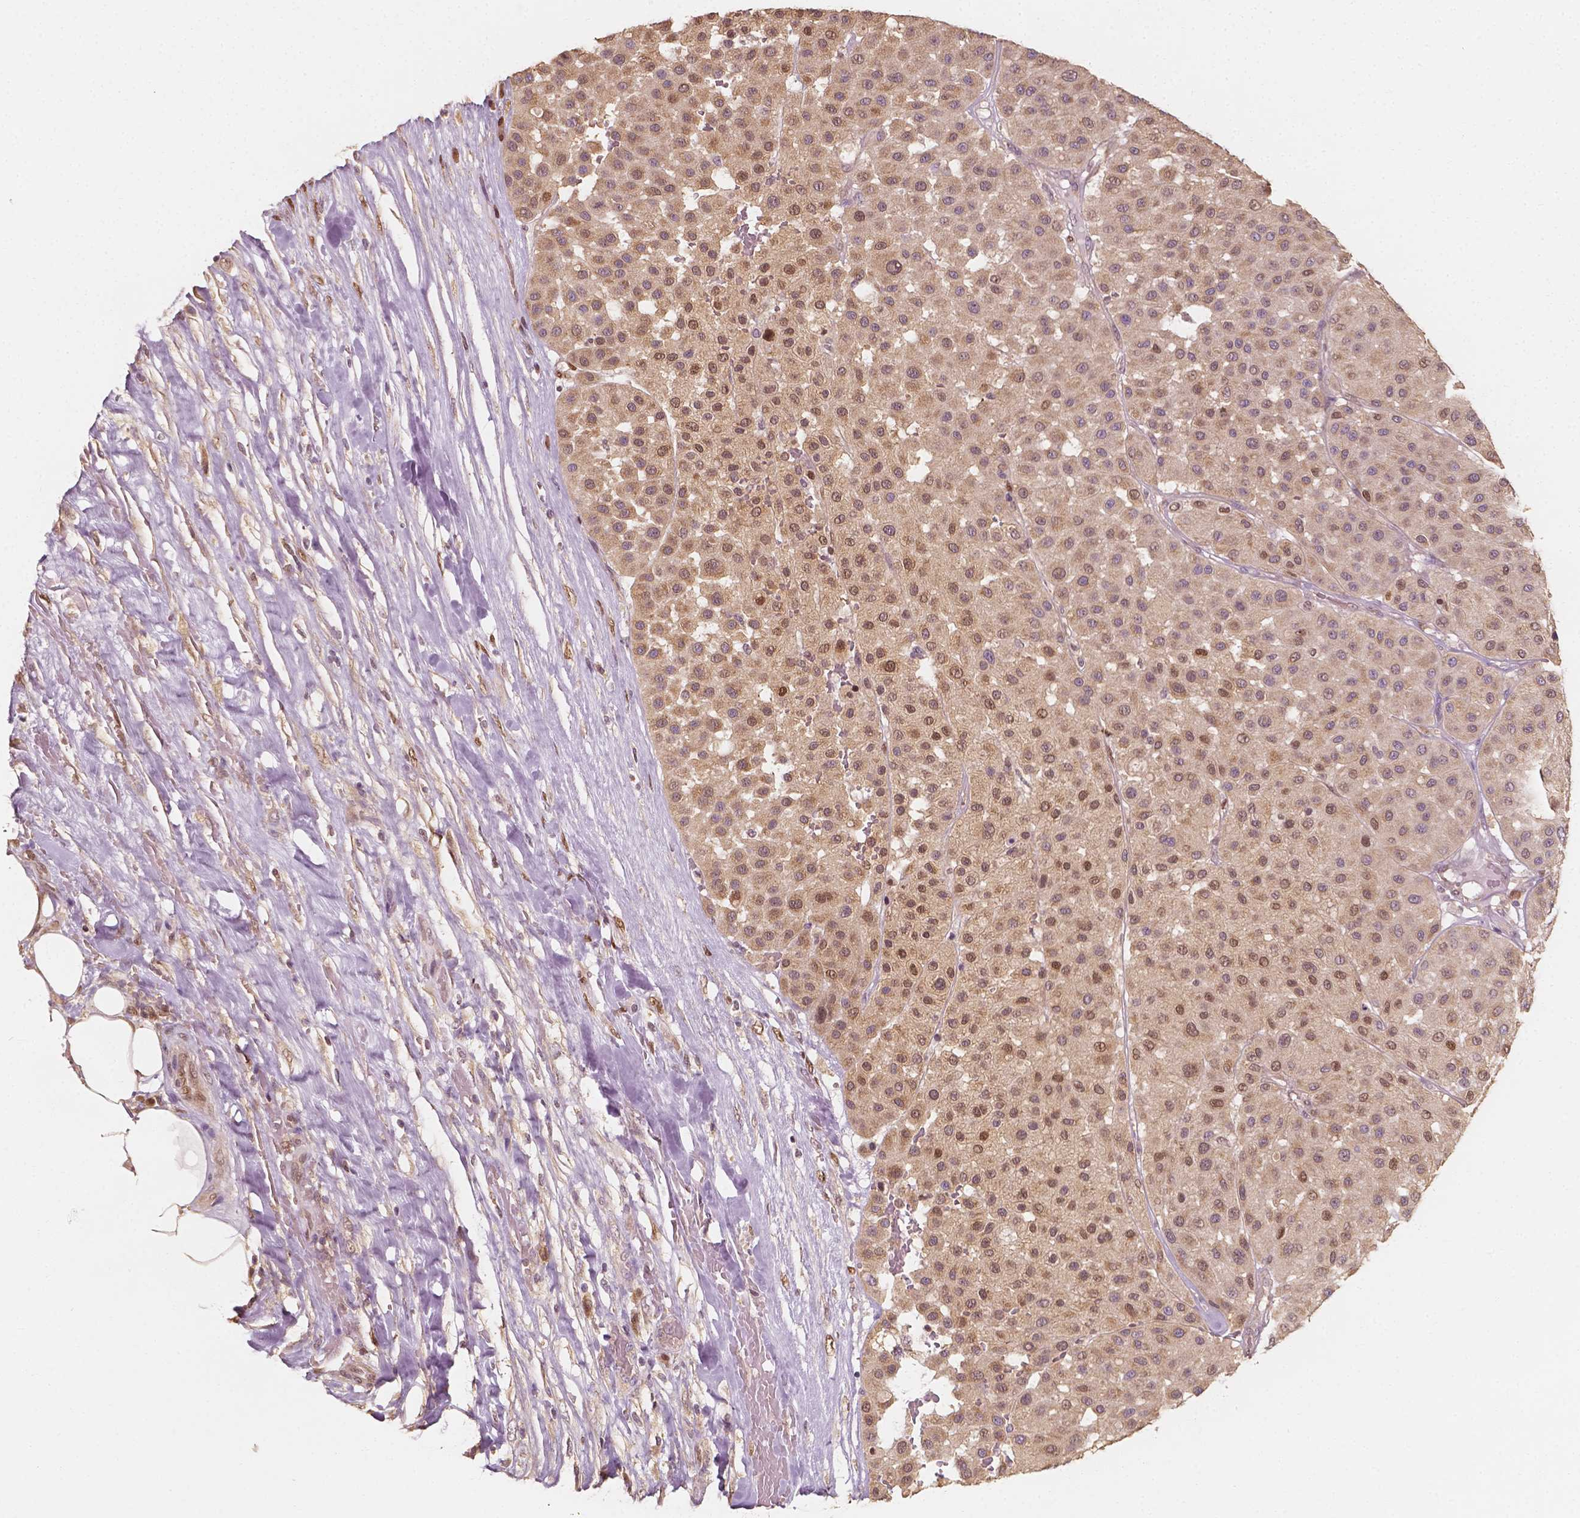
{"staining": {"intensity": "moderate", "quantity": "25%-75%", "location": "nuclear"}, "tissue": "melanoma", "cell_type": "Tumor cells", "image_type": "cancer", "snomed": [{"axis": "morphology", "description": "Malignant melanoma, Metastatic site"}, {"axis": "topography", "description": "Smooth muscle"}], "caption": "Immunohistochemistry of human malignant melanoma (metastatic site) shows medium levels of moderate nuclear positivity in approximately 25%-75% of tumor cells.", "gene": "TBC1D17", "patient": {"sex": "male", "age": 41}}